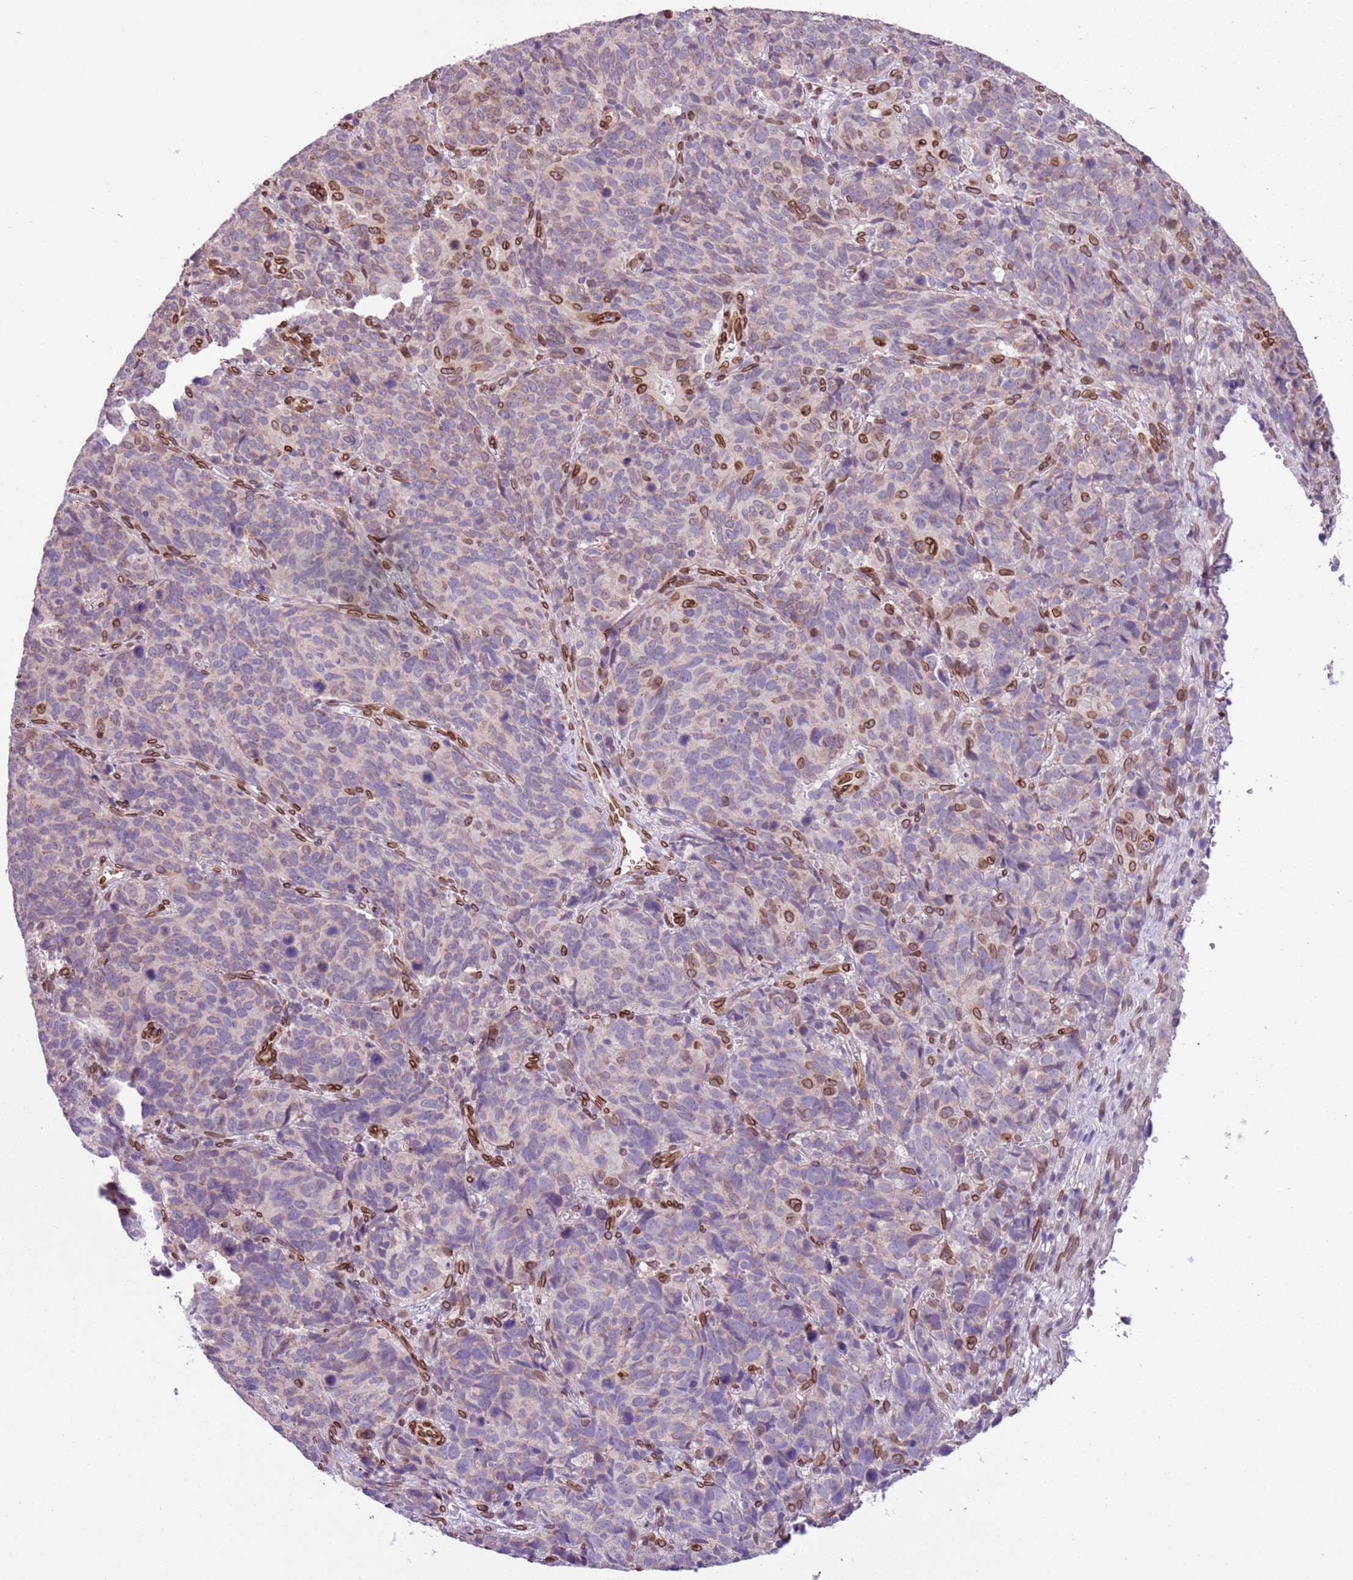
{"staining": {"intensity": "negative", "quantity": "none", "location": "none"}, "tissue": "cervical cancer", "cell_type": "Tumor cells", "image_type": "cancer", "snomed": [{"axis": "morphology", "description": "Squamous cell carcinoma, NOS"}, {"axis": "topography", "description": "Cervix"}], "caption": "Tumor cells show no significant expression in cervical cancer (squamous cell carcinoma). Brightfield microscopy of immunohistochemistry (IHC) stained with DAB (brown) and hematoxylin (blue), captured at high magnification.", "gene": "TMEM47", "patient": {"sex": "female", "age": 60}}